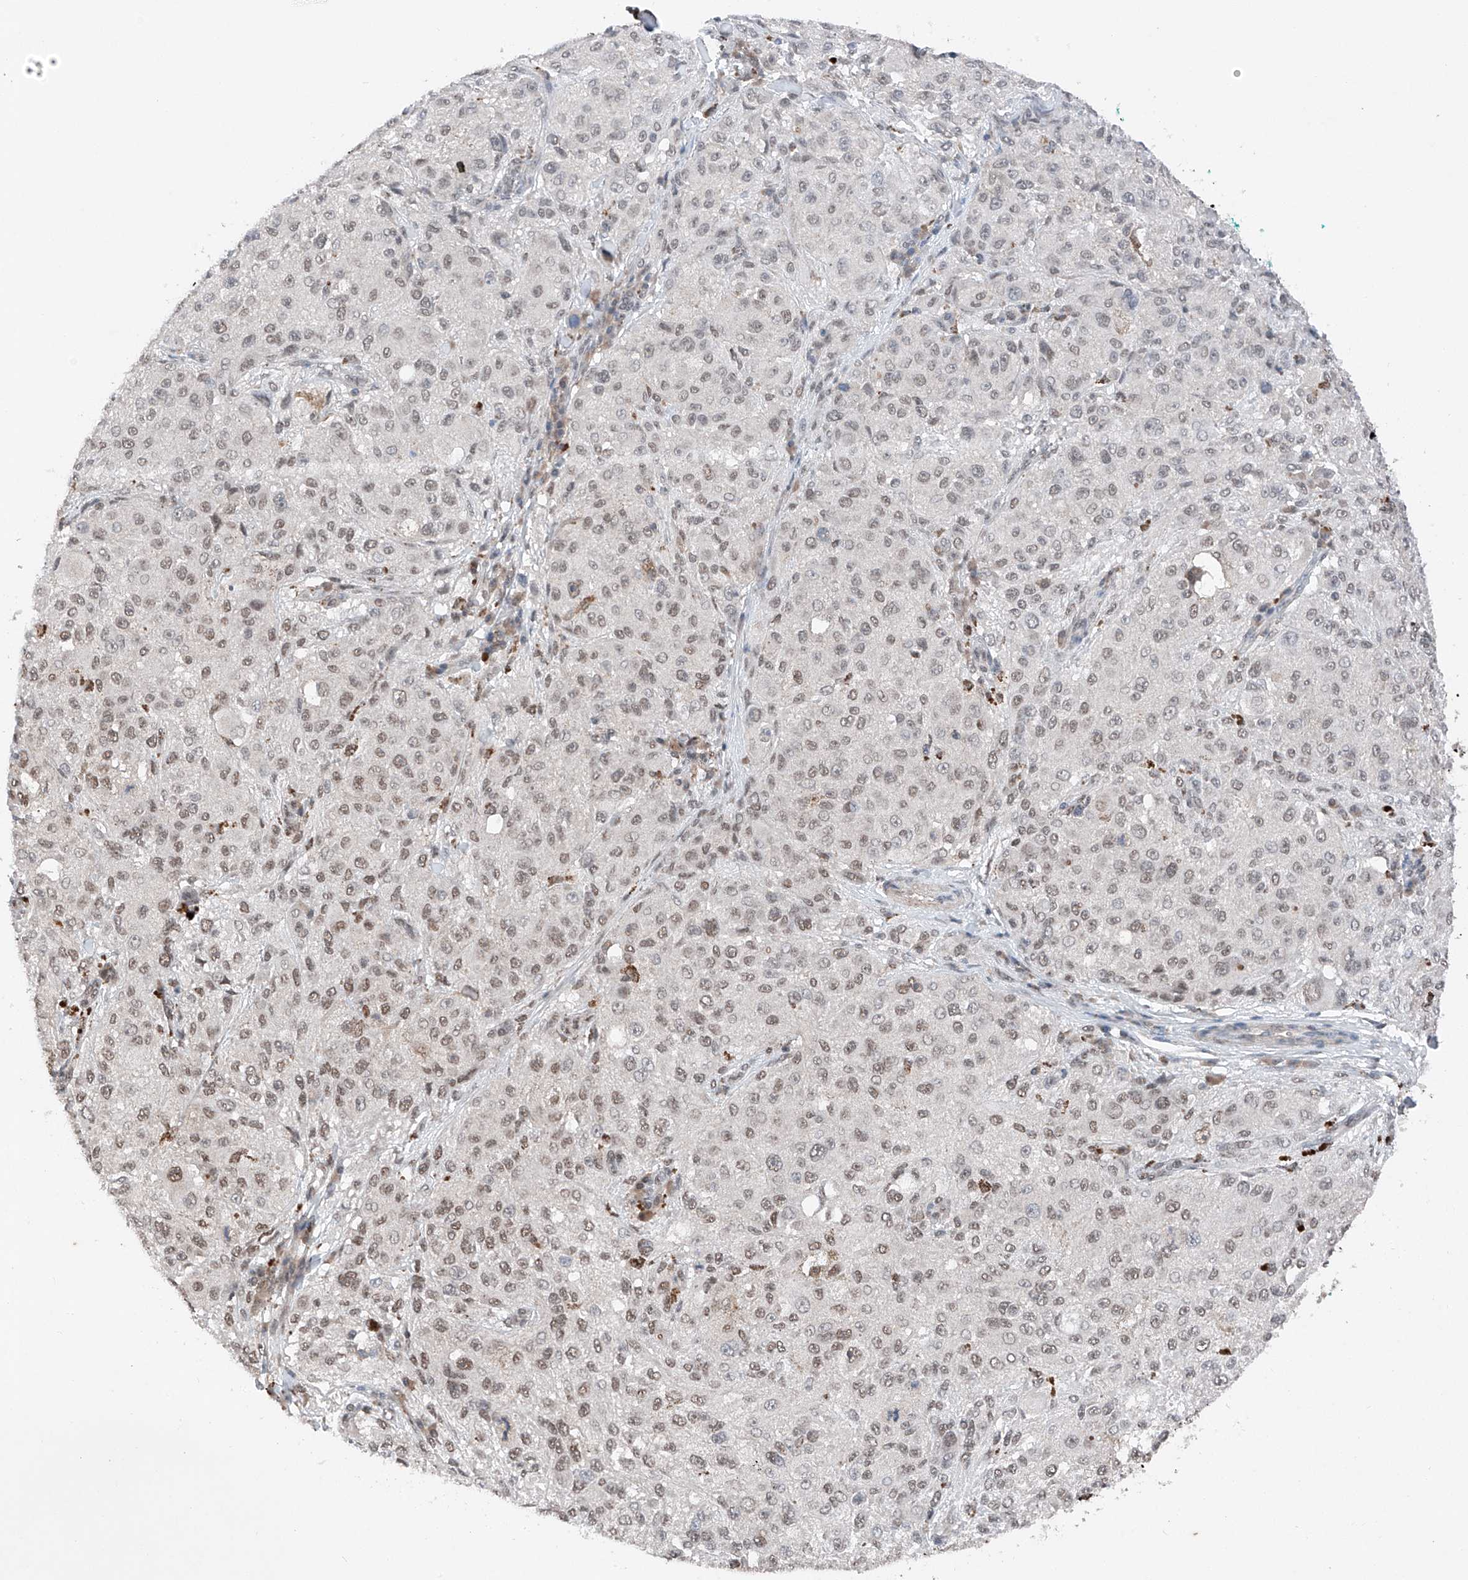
{"staining": {"intensity": "weak", "quantity": "25%-75%", "location": "nuclear"}, "tissue": "melanoma", "cell_type": "Tumor cells", "image_type": "cancer", "snomed": [{"axis": "morphology", "description": "Necrosis, NOS"}, {"axis": "morphology", "description": "Malignant melanoma, NOS"}, {"axis": "topography", "description": "Skin"}], "caption": "Tumor cells show weak nuclear positivity in about 25%-75% of cells in melanoma.", "gene": "TBX4", "patient": {"sex": "female", "age": 87}}